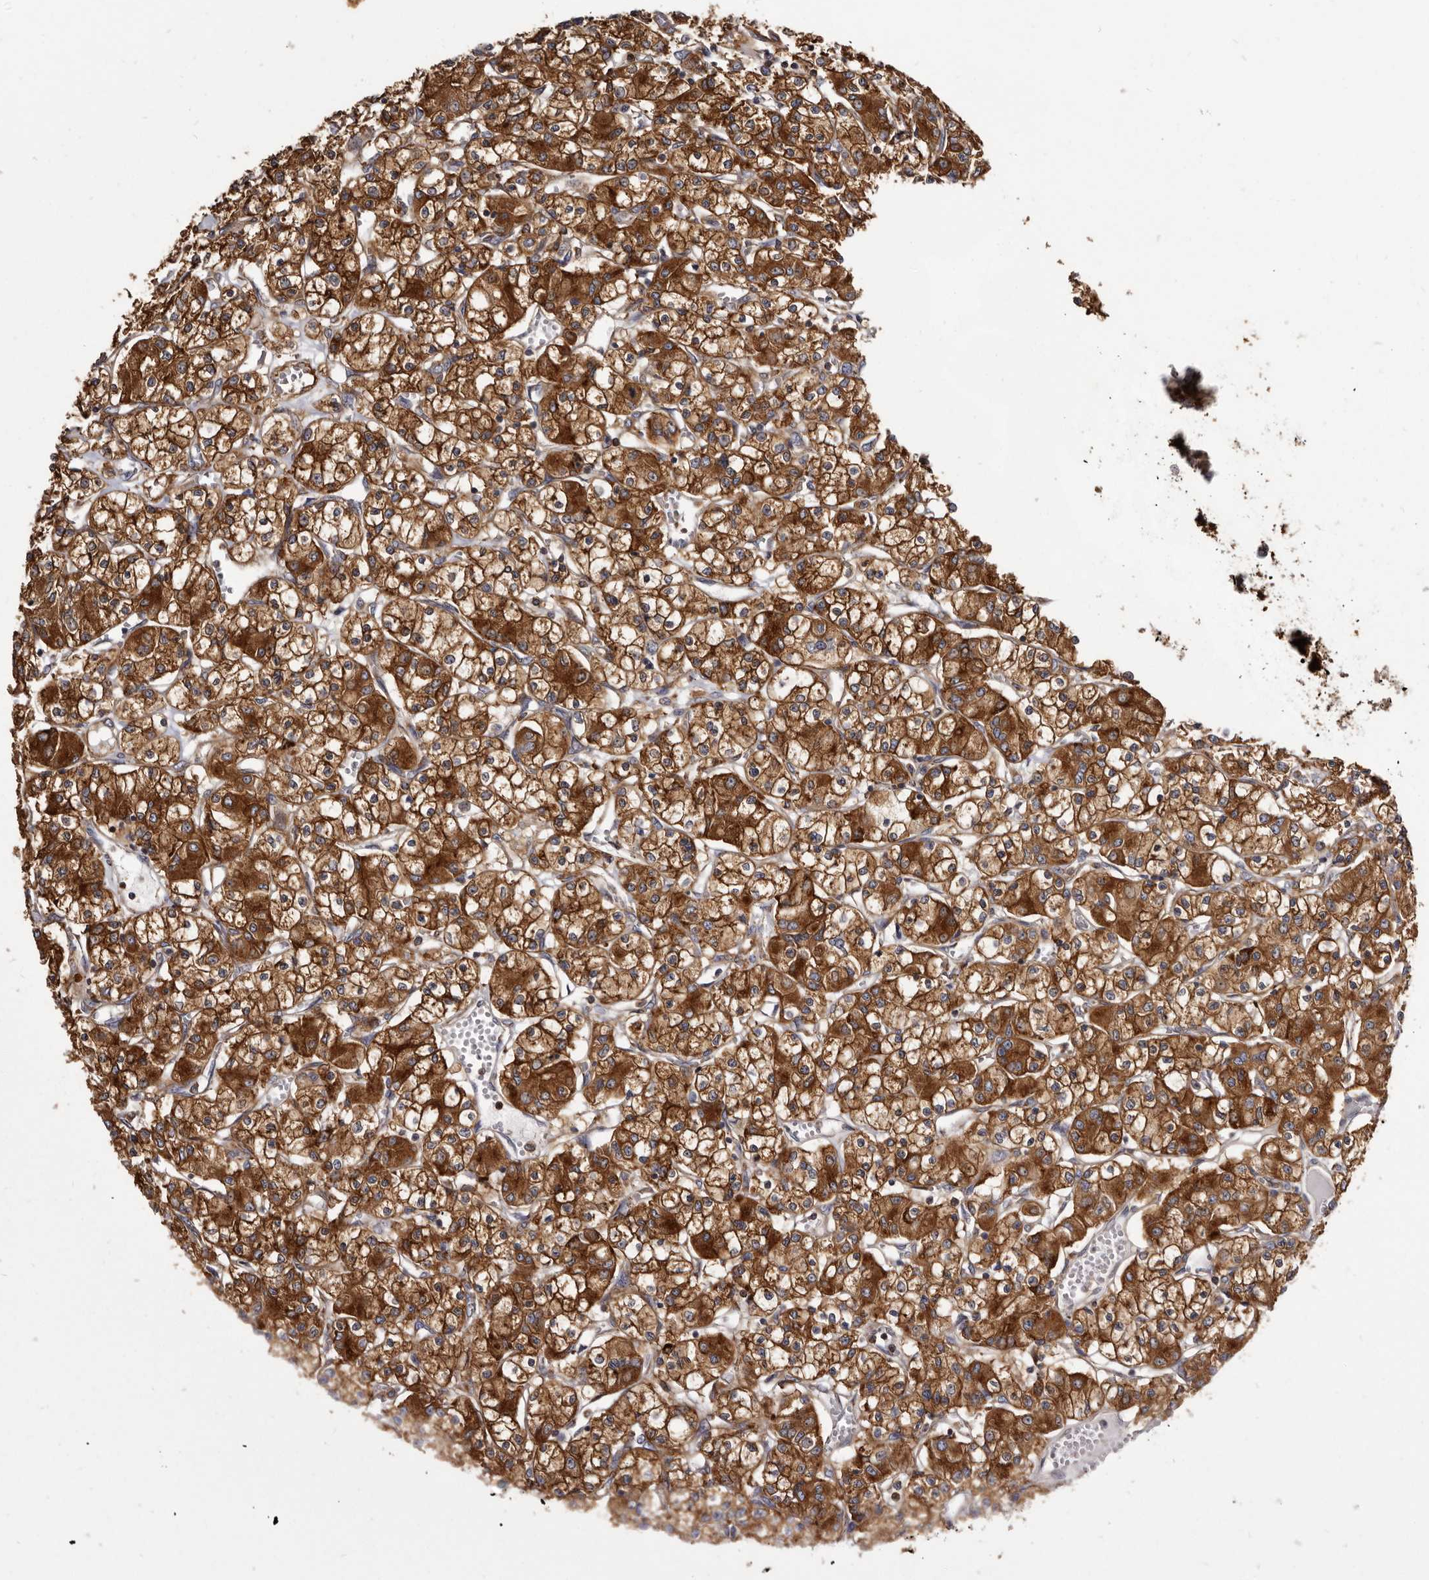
{"staining": {"intensity": "strong", "quantity": ">75%", "location": "cytoplasmic/membranous"}, "tissue": "renal cancer", "cell_type": "Tumor cells", "image_type": "cancer", "snomed": [{"axis": "morphology", "description": "Adenocarcinoma, NOS"}, {"axis": "topography", "description": "Kidney"}], "caption": "Protein expression analysis of human renal cancer reveals strong cytoplasmic/membranous positivity in about >75% of tumor cells.", "gene": "TPD52", "patient": {"sex": "female", "age": 59}}